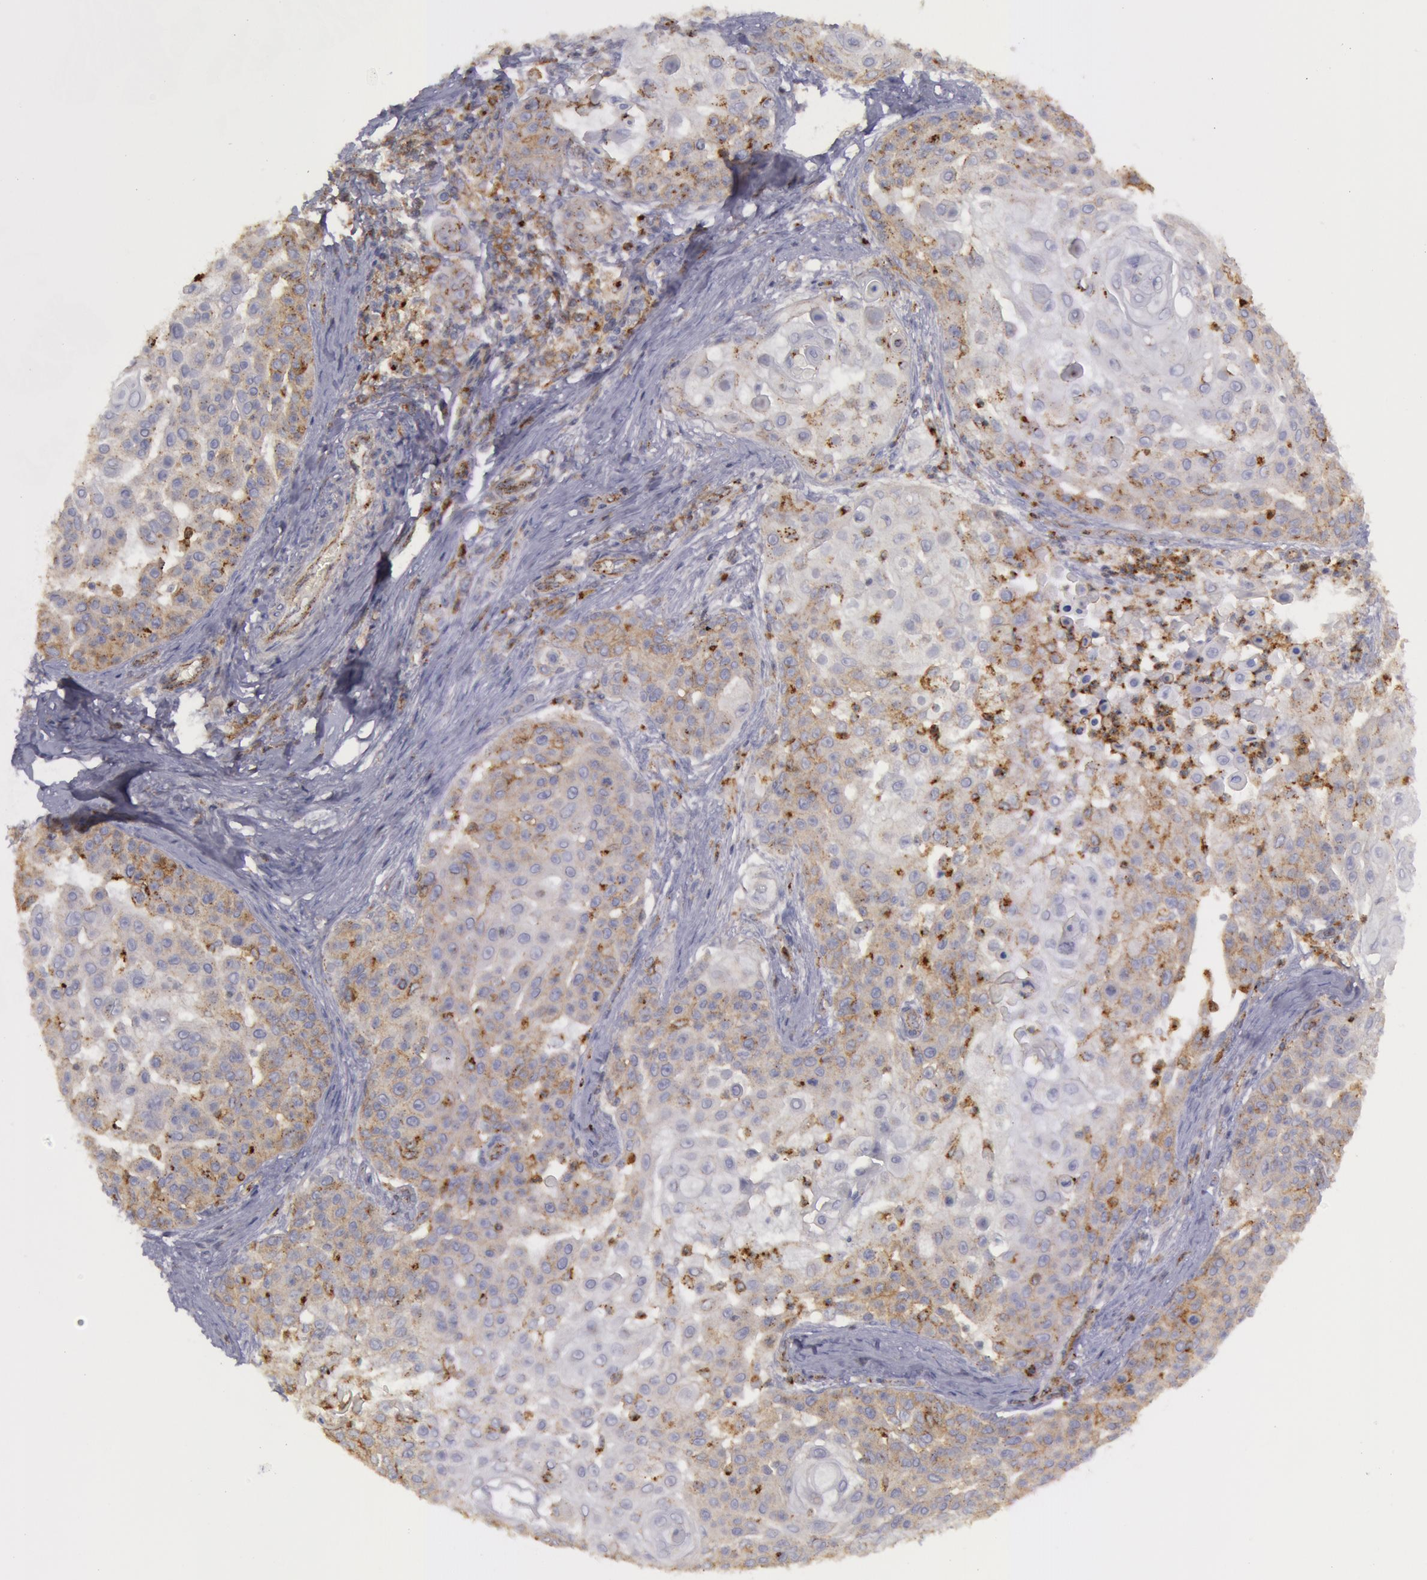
{"staining": {"intensity": "weak", "quantity": "25%-75%", "location": "cytoplasmic/membranous"}, "tissue": "skin cancer", "cell_type": "Tumor cells", "image_type": "cancer", "snomed": [{"axis": "morphology", "description": "Squamous cell carcinoma, NOS"}, {"axis": "topography", "description": "Skin"}], "caption": "Brown immunohistochemical staining in skin cancer shows weak cytoplasmic/membranous positivity in about 25%-75% of tumor cells. (Brightfield microscopy of DAB IHC at high magnification).", "gene": "FLOT2", "patient": {"sex": "female", "age": 57}}